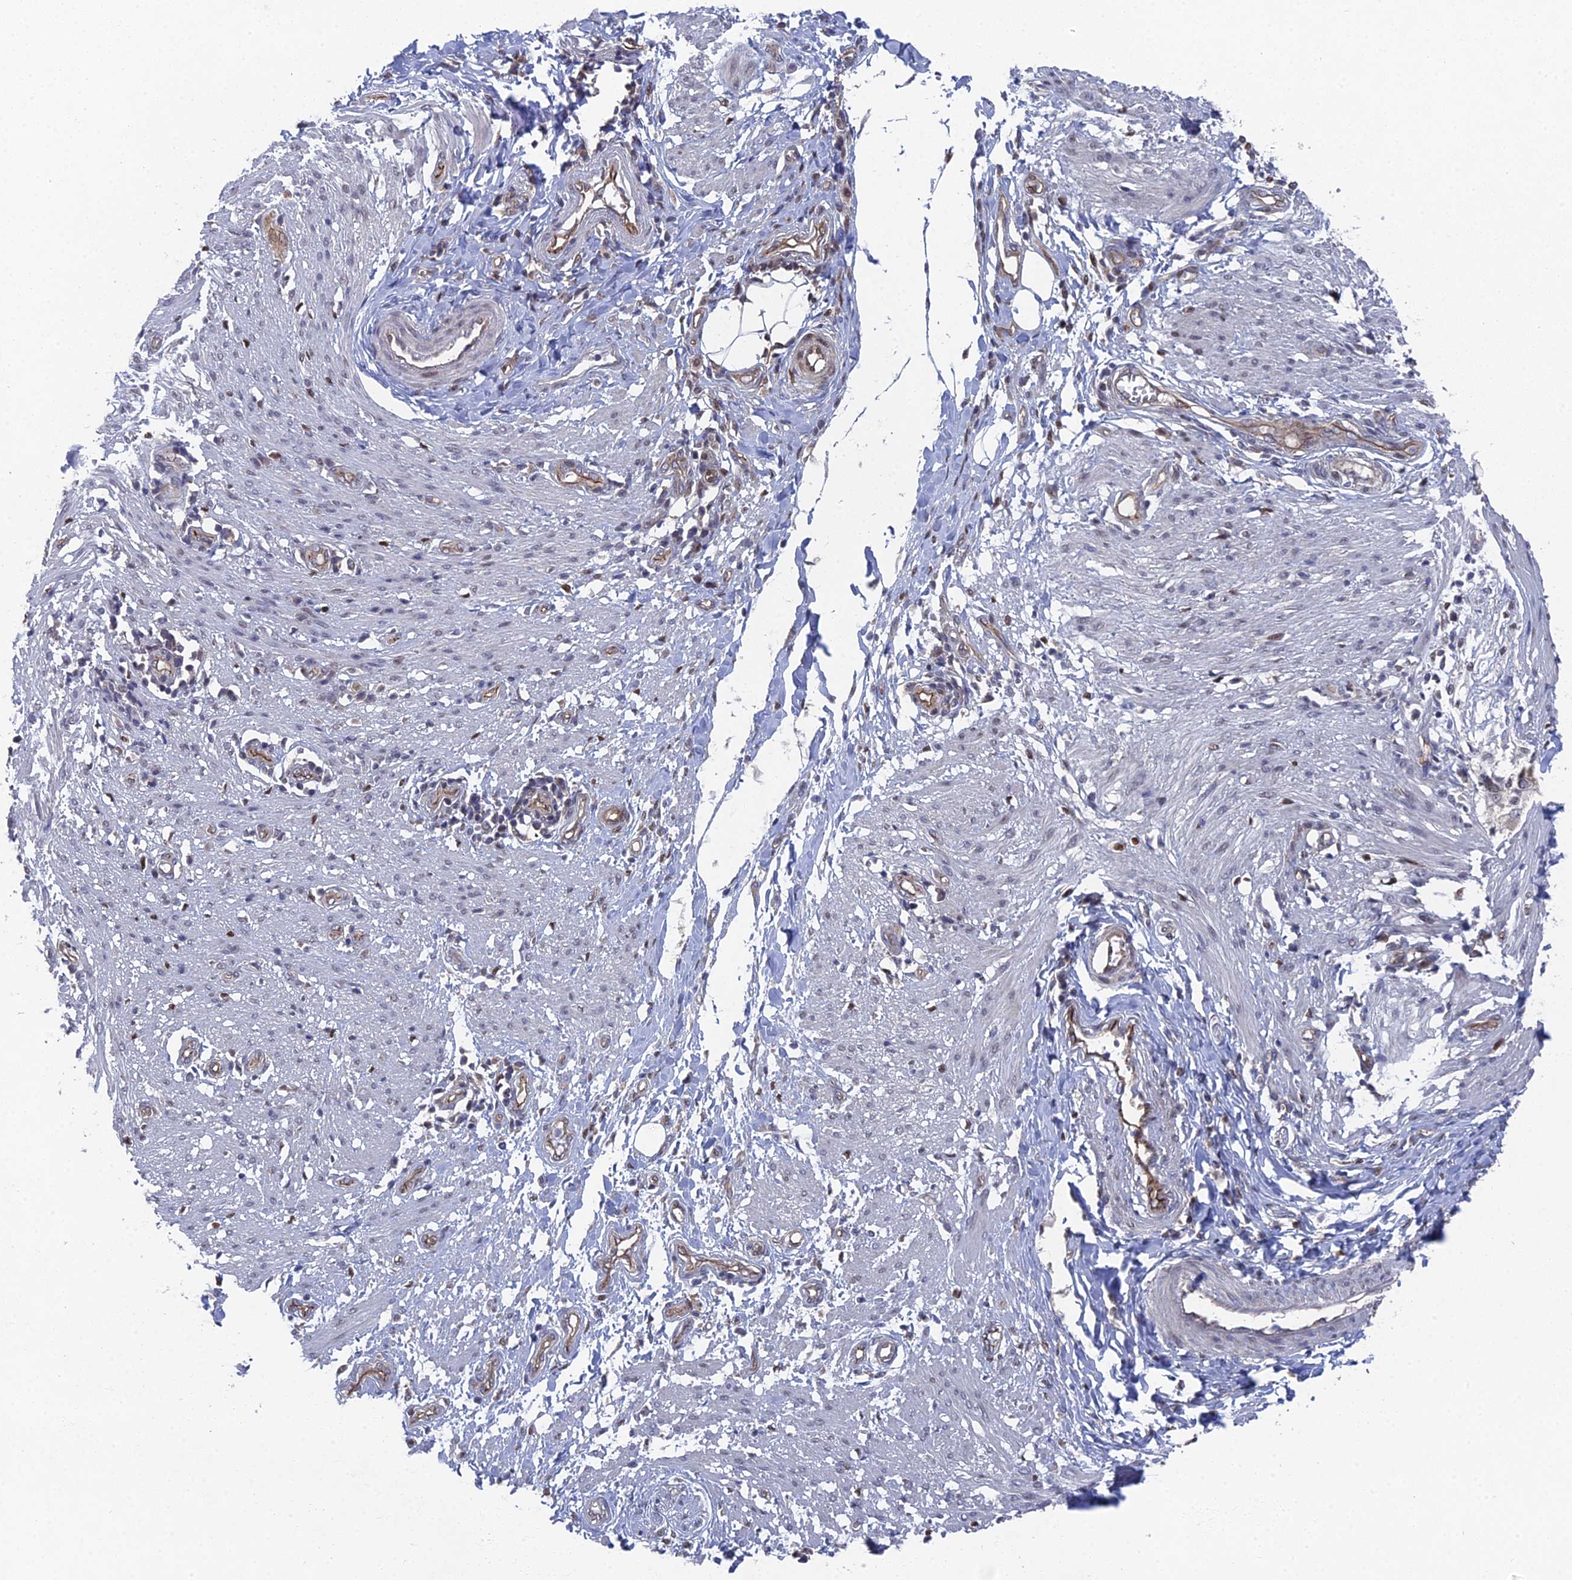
{"staining": {"intensity": "weak", "quantity": "<25%", "location": "nuclear"}, "tissue": "smooth muscle", "cell_type": "Smooth muscle cells", "image_type": "normal", "snomed": [{"axis": "morphology", "description": "Normal tissue, NOS"}, {"axis": "morphology", "description": "Adenocarcinoma, NOS"}, {"axis": "topography", "description": "Colon"}, {"axis": "topography", "description": "Peripheral nerve tissue"}], "caption": "An IHC micrograph of benign smooth muscle is shown. There is no staining in smooth muscle cells of smooth muscle. (DAB (3,3'-diaminobenzidine) immunohistochemistry with hematoxylin counter stain).", "gene": "UNC5D", "patient": {"sex": "male", "age": 14}}